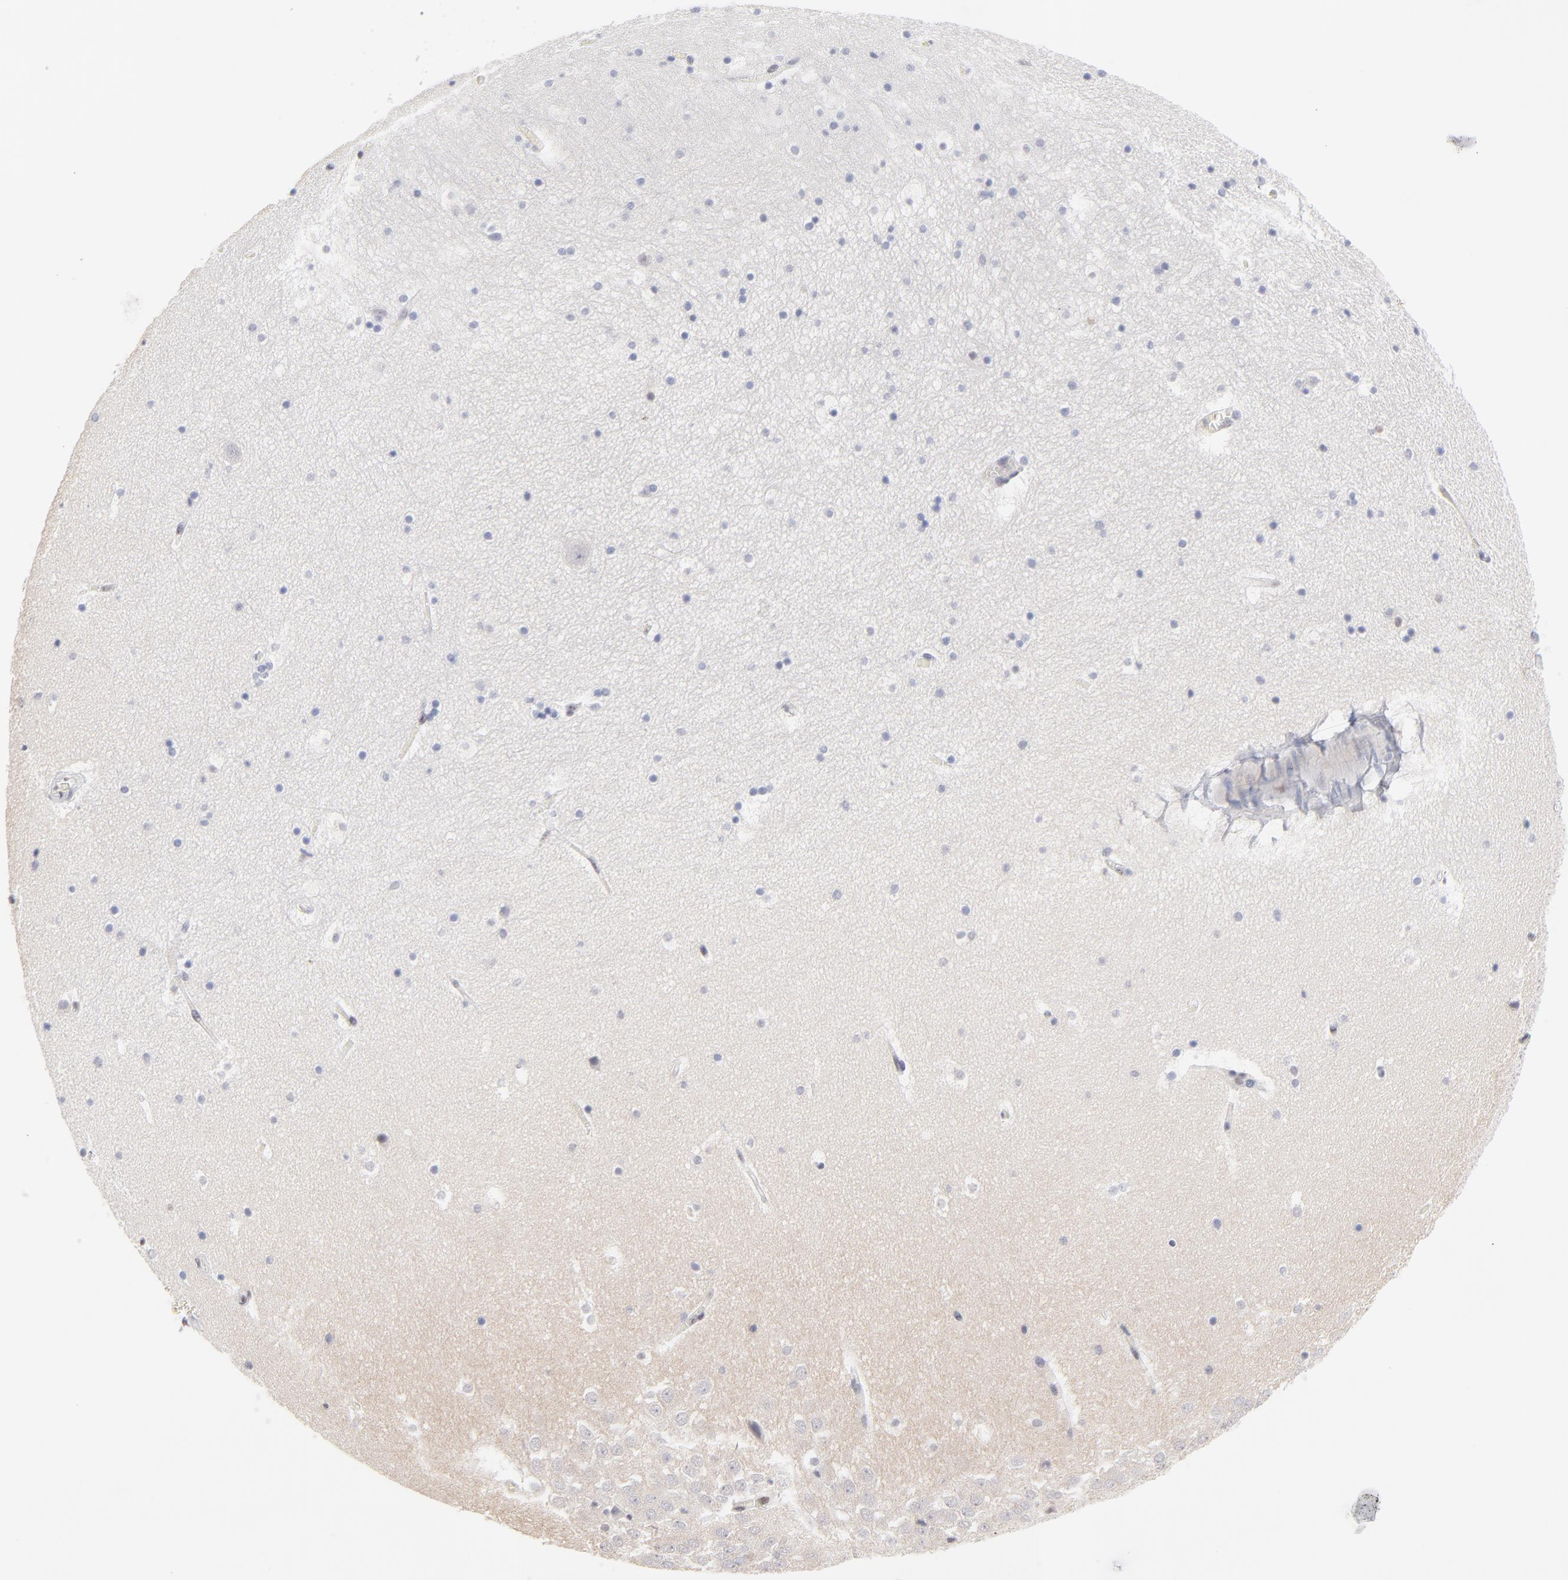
{"staining": {"intensity": "moderate", "quantity": "<25%", "location": "nuclear"}, "tissue": "hippocampus", "cell_type": "Glial cells", "image_type": "normal", "snomed": [{"axis": "morphology", "description": "Normal tissue, NOS"}, {"axis": "topography", "description": "Hippocampus"}], "caption": "A low amount of moderate nuclear staining is identified in about <25% of glial cells in unremarkable hippocampus. The staining was performed using DAB, with brown indicating positive protein expression. Nuclei are stained blue with hematoxylin.", "gene": "STAT3", "patient": {"sex": "male", "age": 45}}